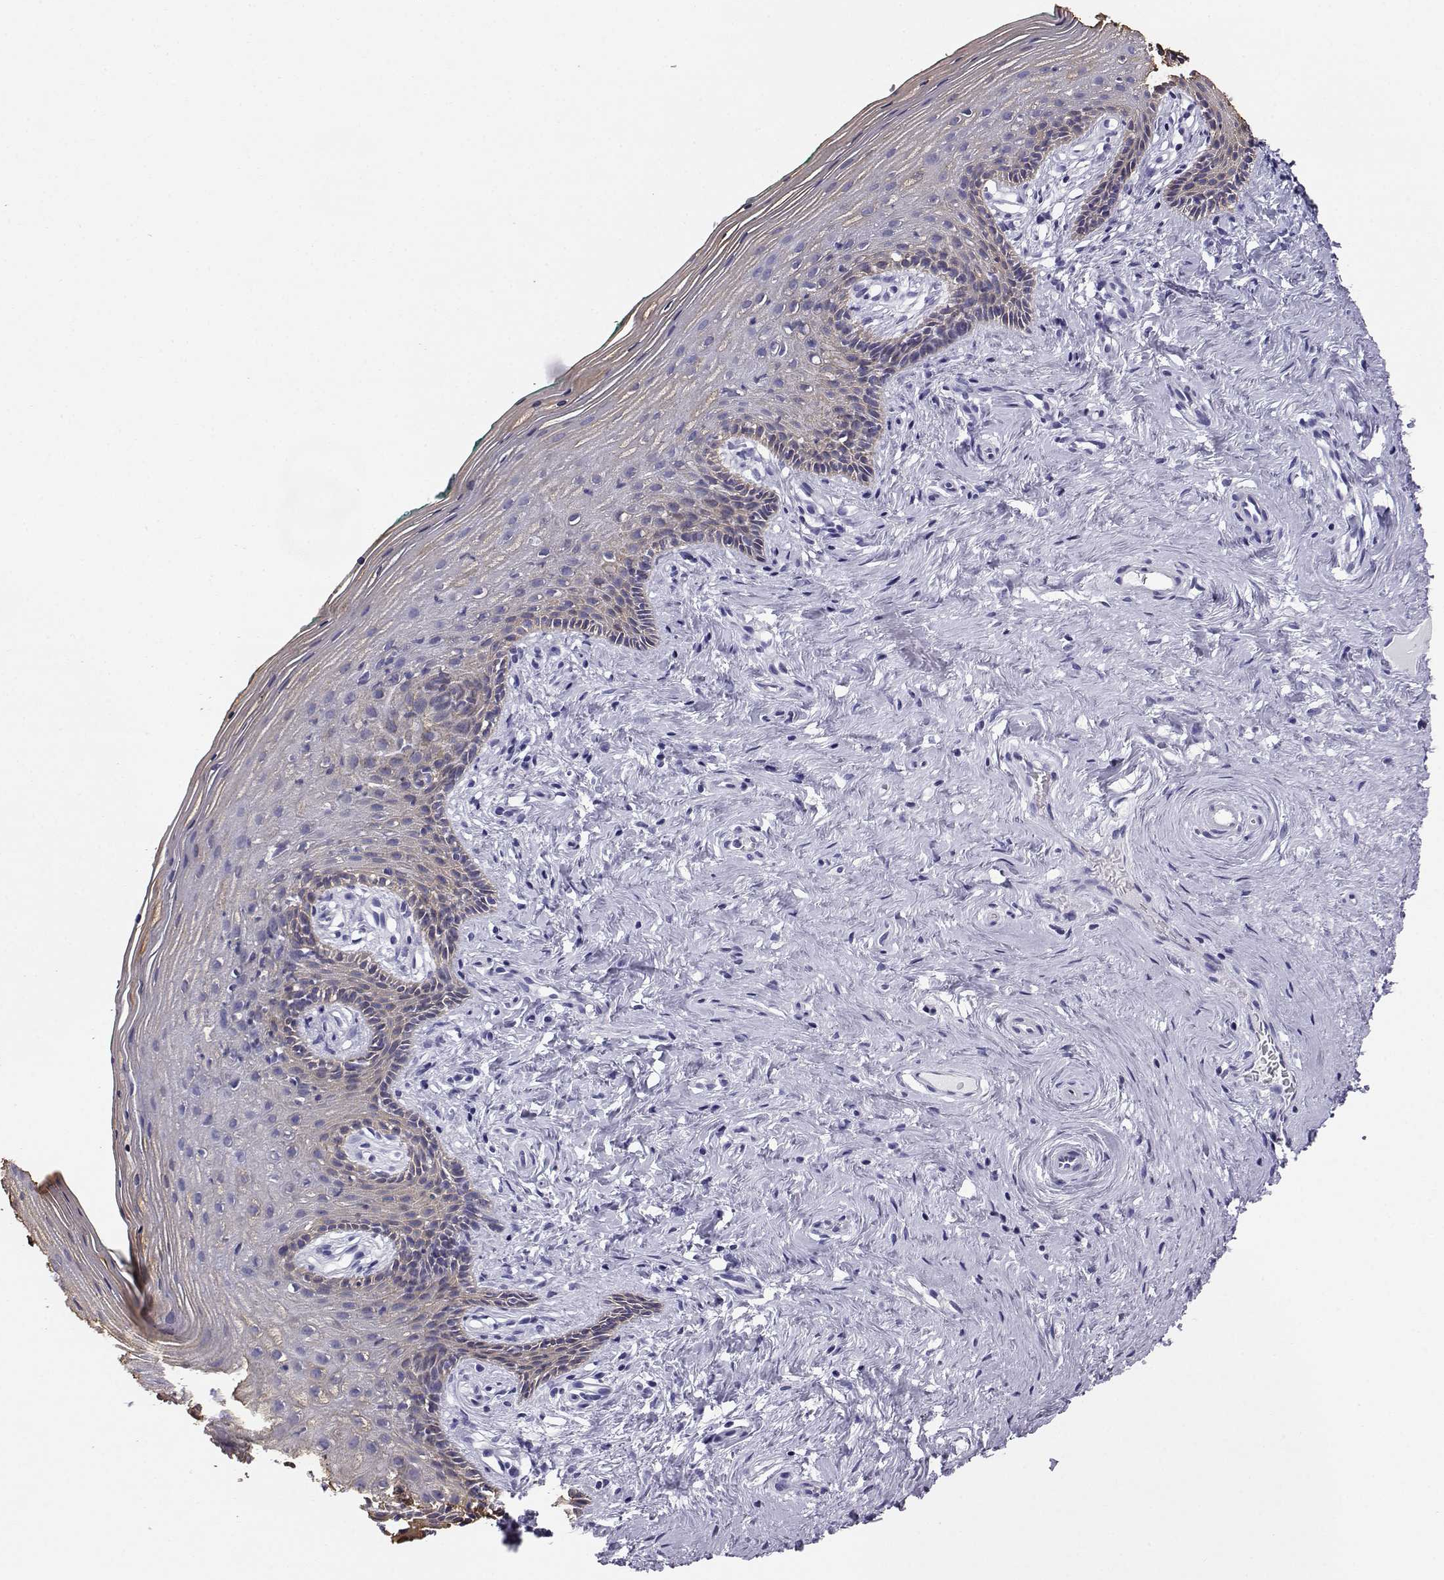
{"staining": {"intensity": "weak", "quantity": "<25%", "location": "cytoplasmic/membranous"}, "tissue": "vagina", "cell_type": "Squamous epithelial cells", "image_type": "normal", "snomed": [{"axis": "morphology", "description": "Normal tissue, NOS"}, {"axis": "topography", "description": "Vagina"}], "caption": "IHC micrograph of unremarkable vagina: human vagina stained with DAB (3,3'-diaminobenzidine) reveals no significant protein expression in squamous epithelial cells. (Brightfield microscopy of DAB immunohistochemistry (IHC) at high magnification).", "gene": "AKR1B1", "patient": {"sex": "female", "age": 45}}